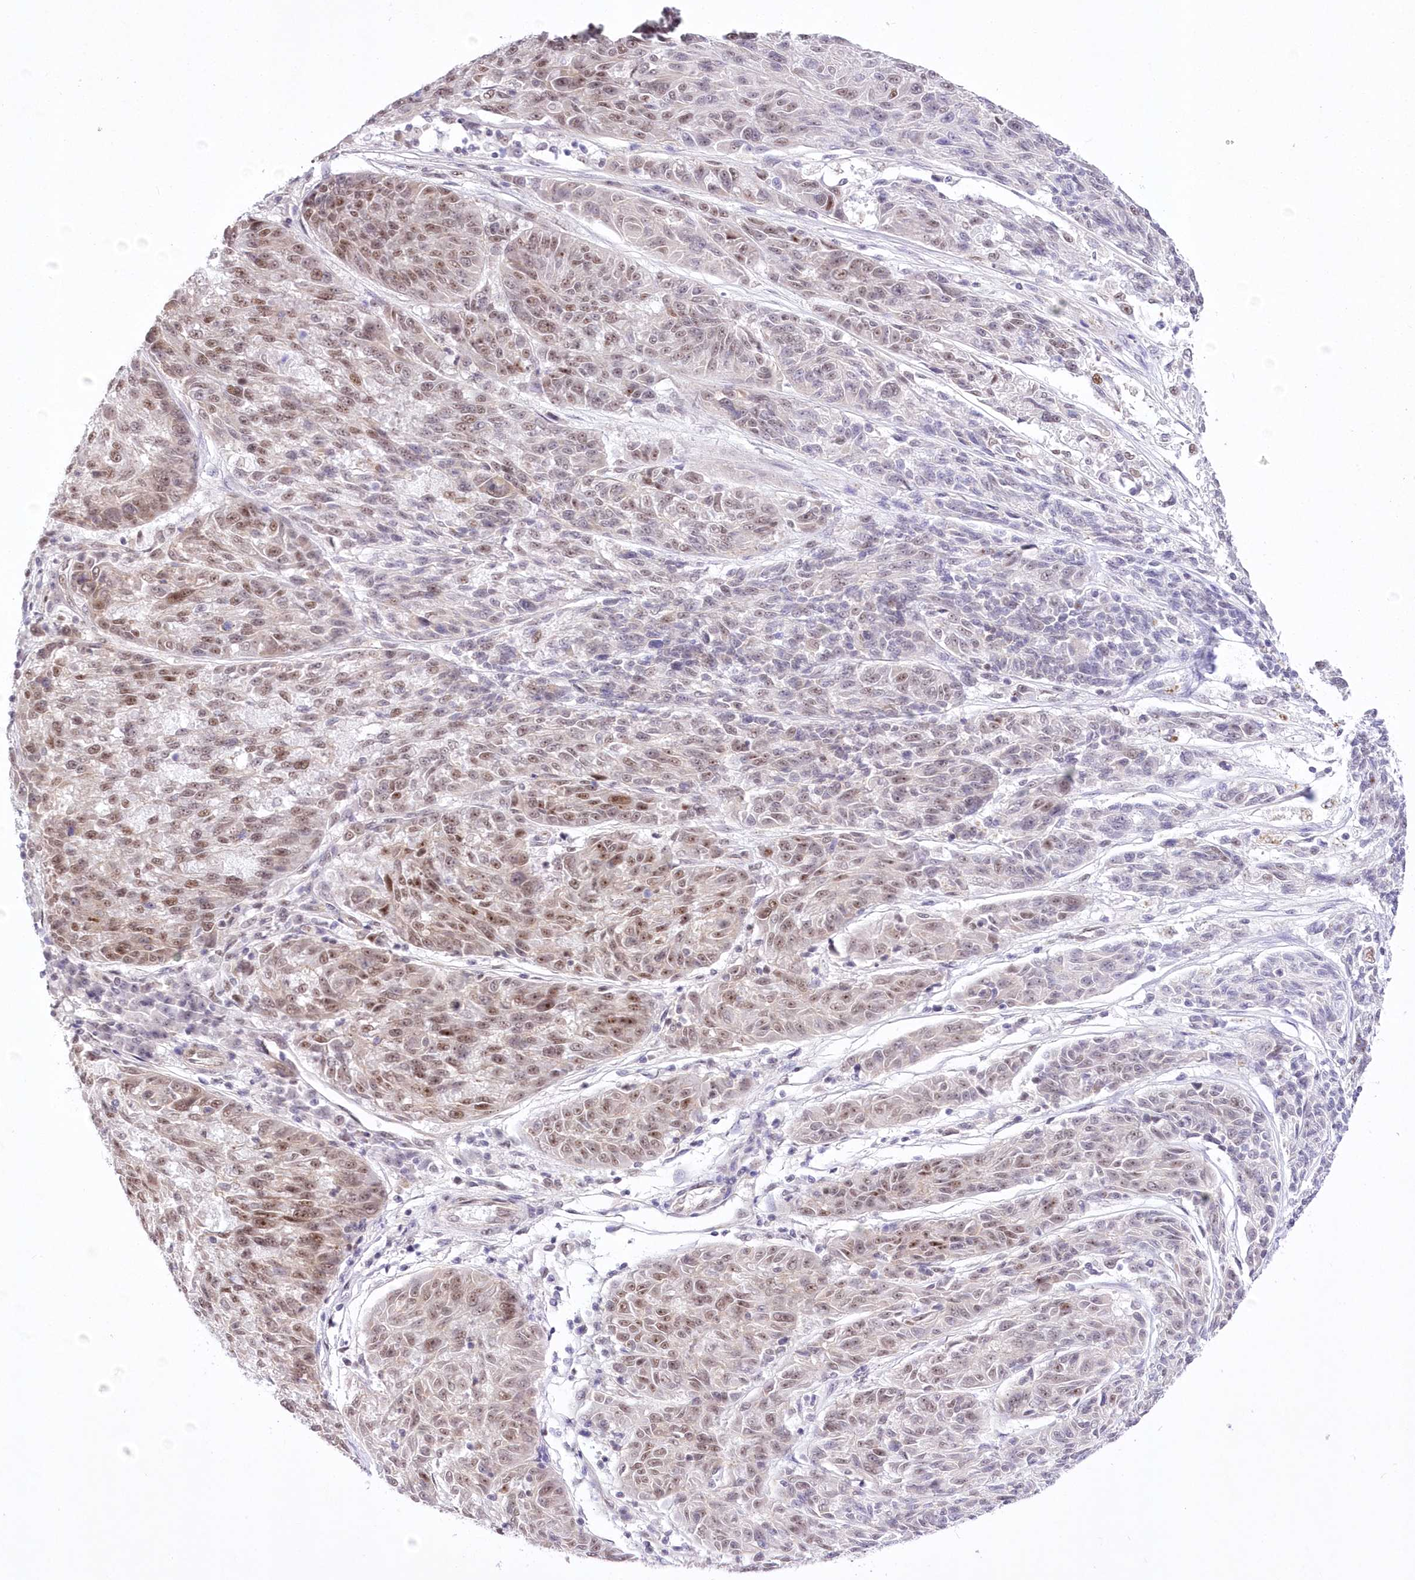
{"staining": {"intensity": "moderate", "quantity": "25%-75%", "location": "nuclear"}, "tissue": "melanoma", "cell_type": "Tumor cells", "image_type": "cancer", "snomed": [{"axis": "morphology", "description": "Malignant melanoma, NOS"}, {"axis": "topography", "description": "Skin"}], "caption": "Melanoma stained with DAB immunohistochemistry (IHC) displays medium levels of moderate nuclear staining in approximately 25%-75% of tumor cells.", "gene": "NSUN2", "patient": {"sex": "male", "age": 53}}